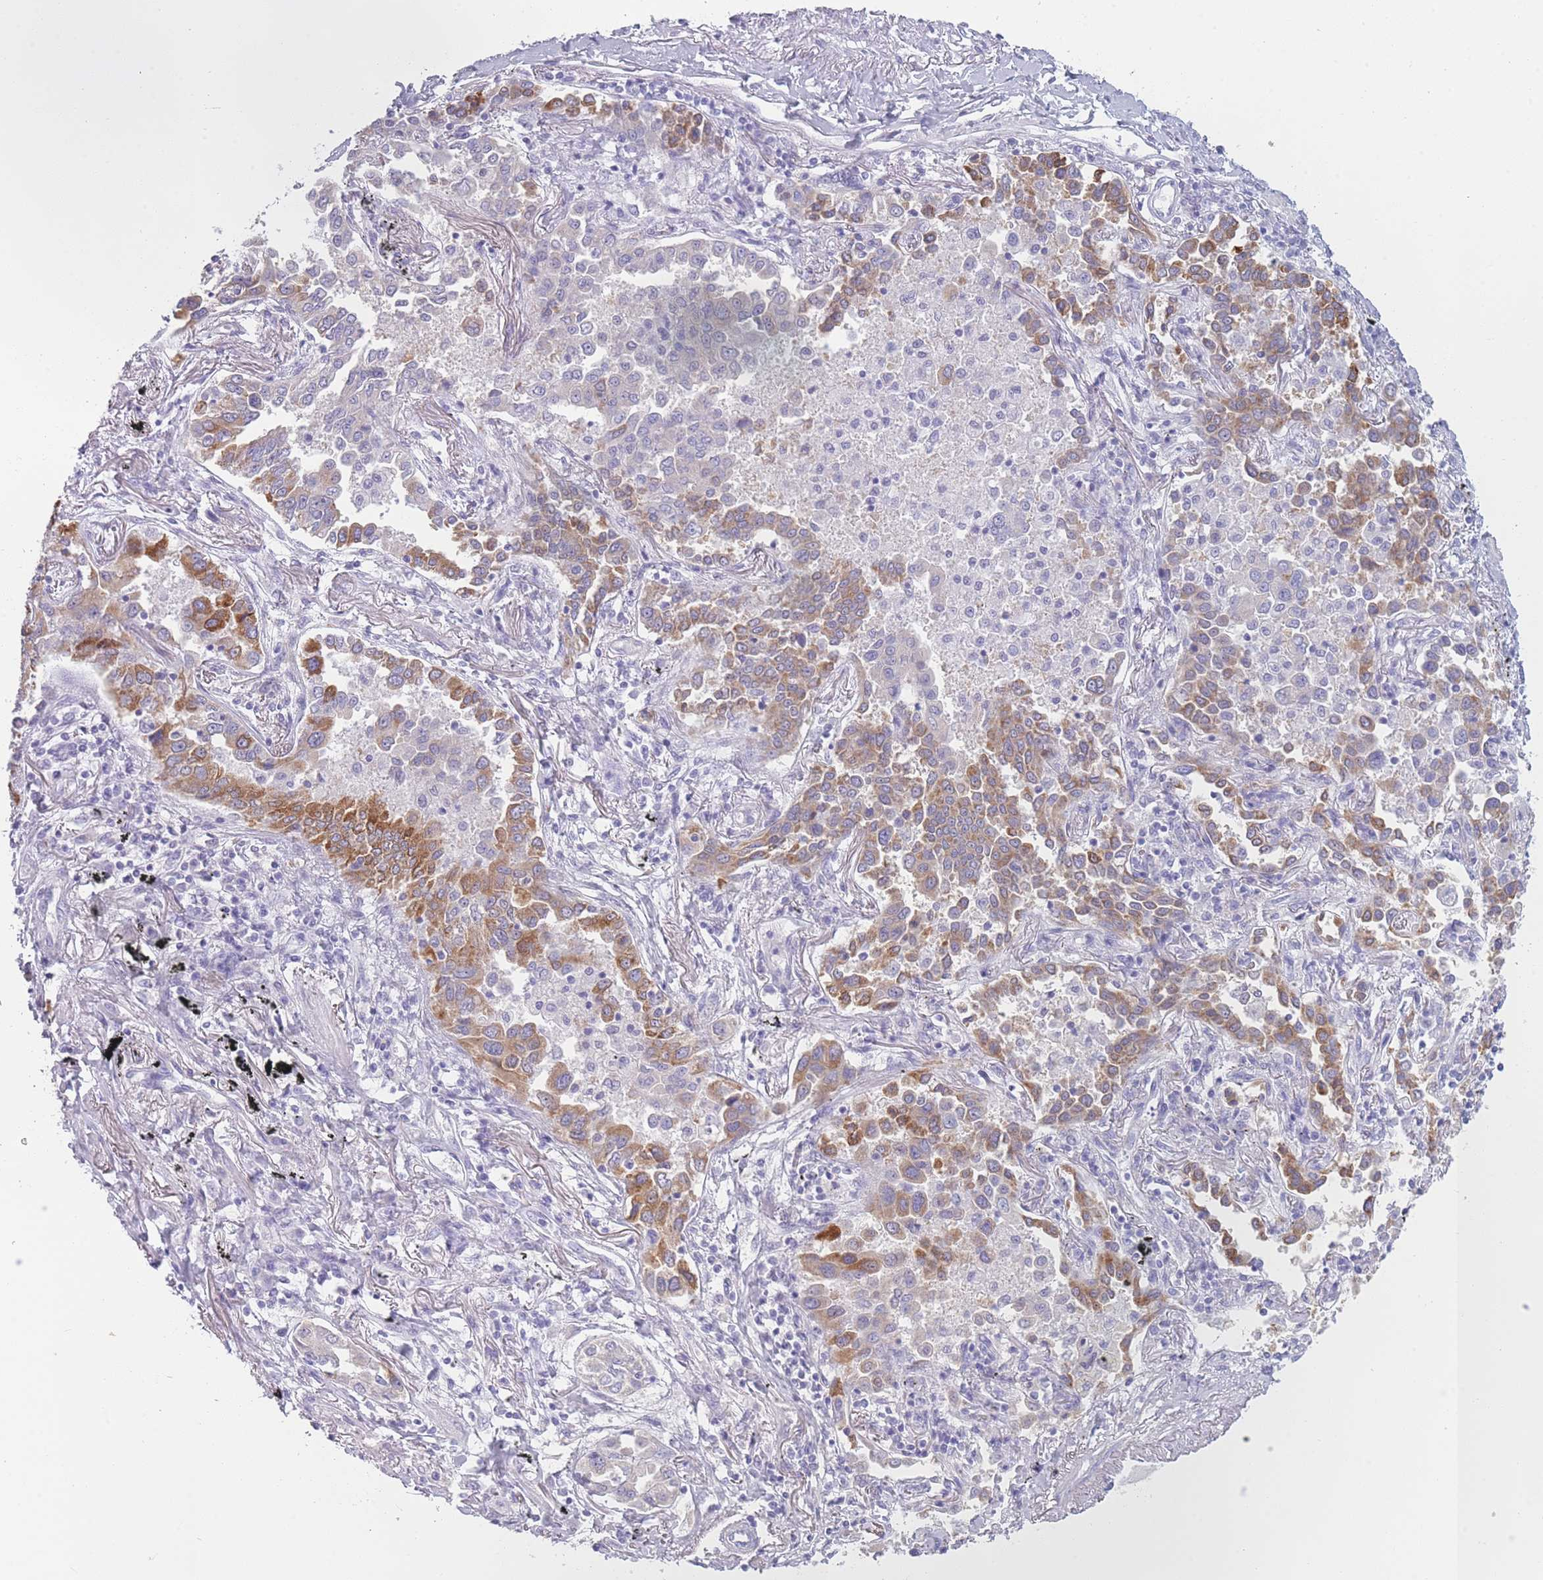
{"staining": {"intensity": "moderate", "quantity": ">75%", "location": "cytoplasmic/membranous"}, "tissue": "lung cancer", "cell_type": "Tumor cells", "image_type": "cancer", "snomed": [{"axis": "morphology", "description": "Adenocarcinoma, NOS"}, {"axis": "topography", "description": "Lung"}], "caption": "Lung cancer (adenocarcinoma) stained with immunohistochemistry displays moderate cytoplasmic/membranous staining in about >75% of tumor cells. (Brightfield microscopy of DAB IHC at high magnification).", "gene": "ZNF627", "patient": {"sex": "male", "age": 67}}